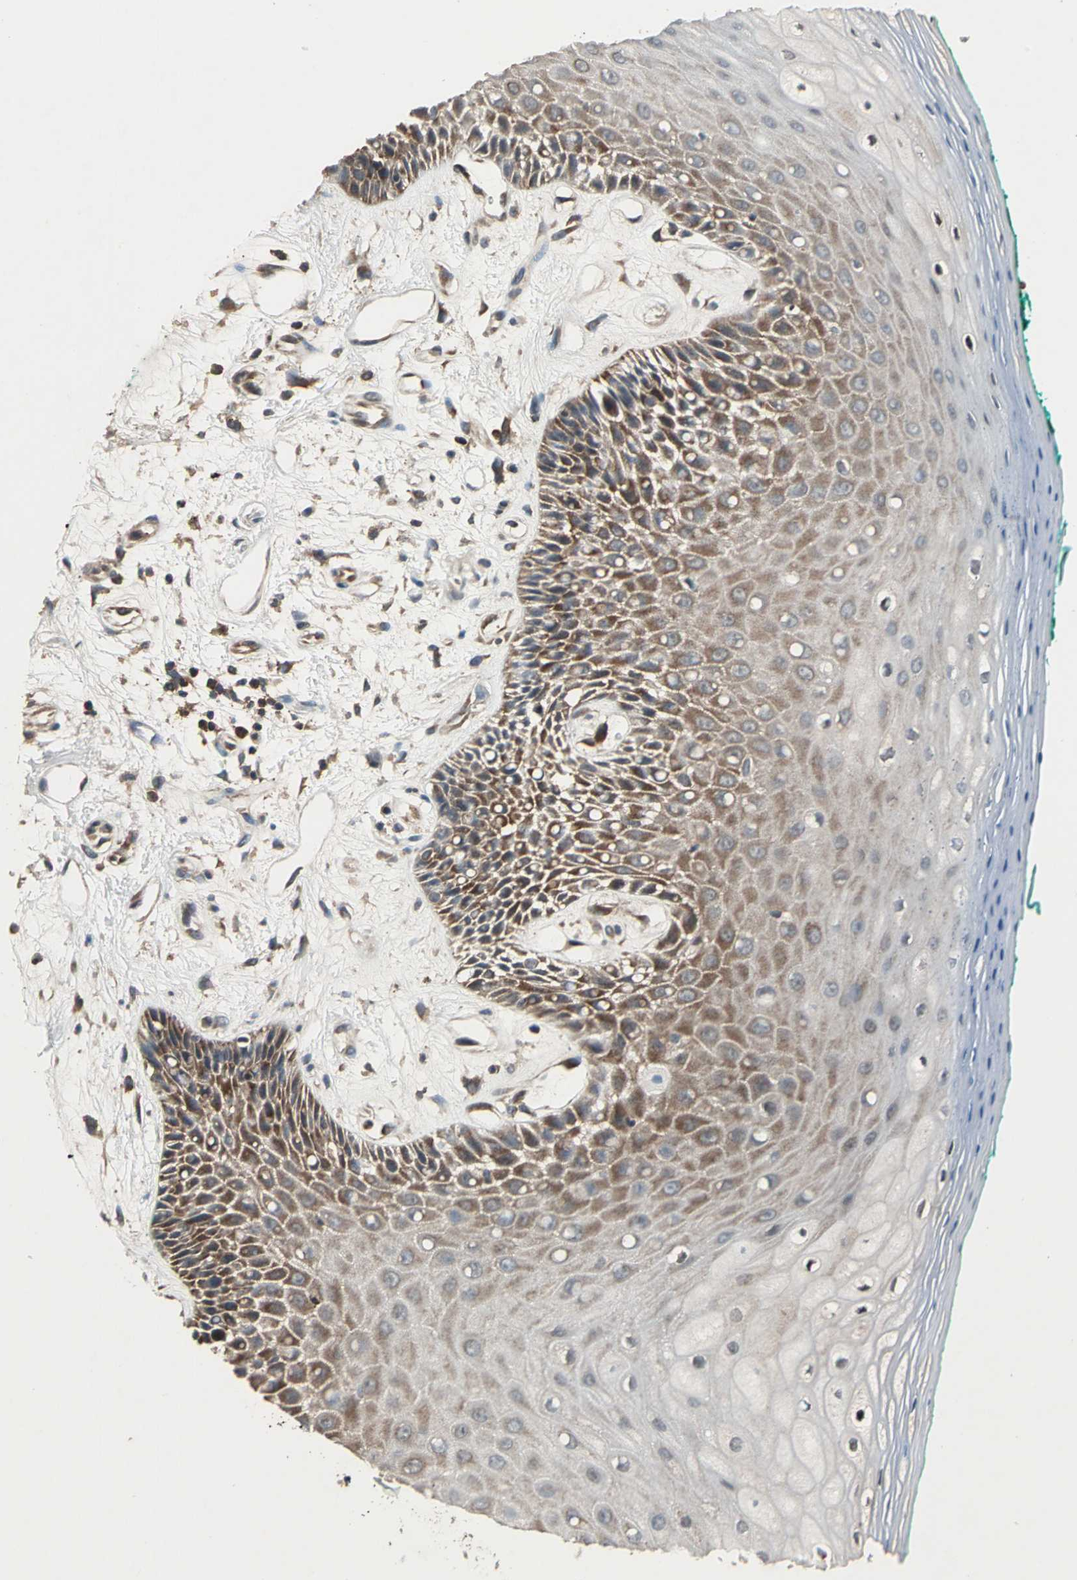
{"staining": {"intensity": "moderate", "quantity": ">75%", "location": "cytoplasmic/membranous"}, "tissue": "oral mucosa", "cell_type": "Squamous epithelial cells", "image_type": "normal", "snomed": [{"axis": "morphology", "description": "Normal tissue, NOS"}, {"axis": "morphology", "description": "Squamous cell carcinoma, NOS"}, {"axis": "topography", "description": "Skeletal muscle"}, {"axis": "topography", "description": "Oral tissue"}, {"axis": "topography", "description": "Head-Neck"}], "caption": "Protein expression analysis of benign oral mucosa displays moderate cytoplasmic/membranous positivity in approximately >75% of squamous epithelial cells.", "gene": "EIF2B2", "patient": {"sex": "female", "age": 84}}